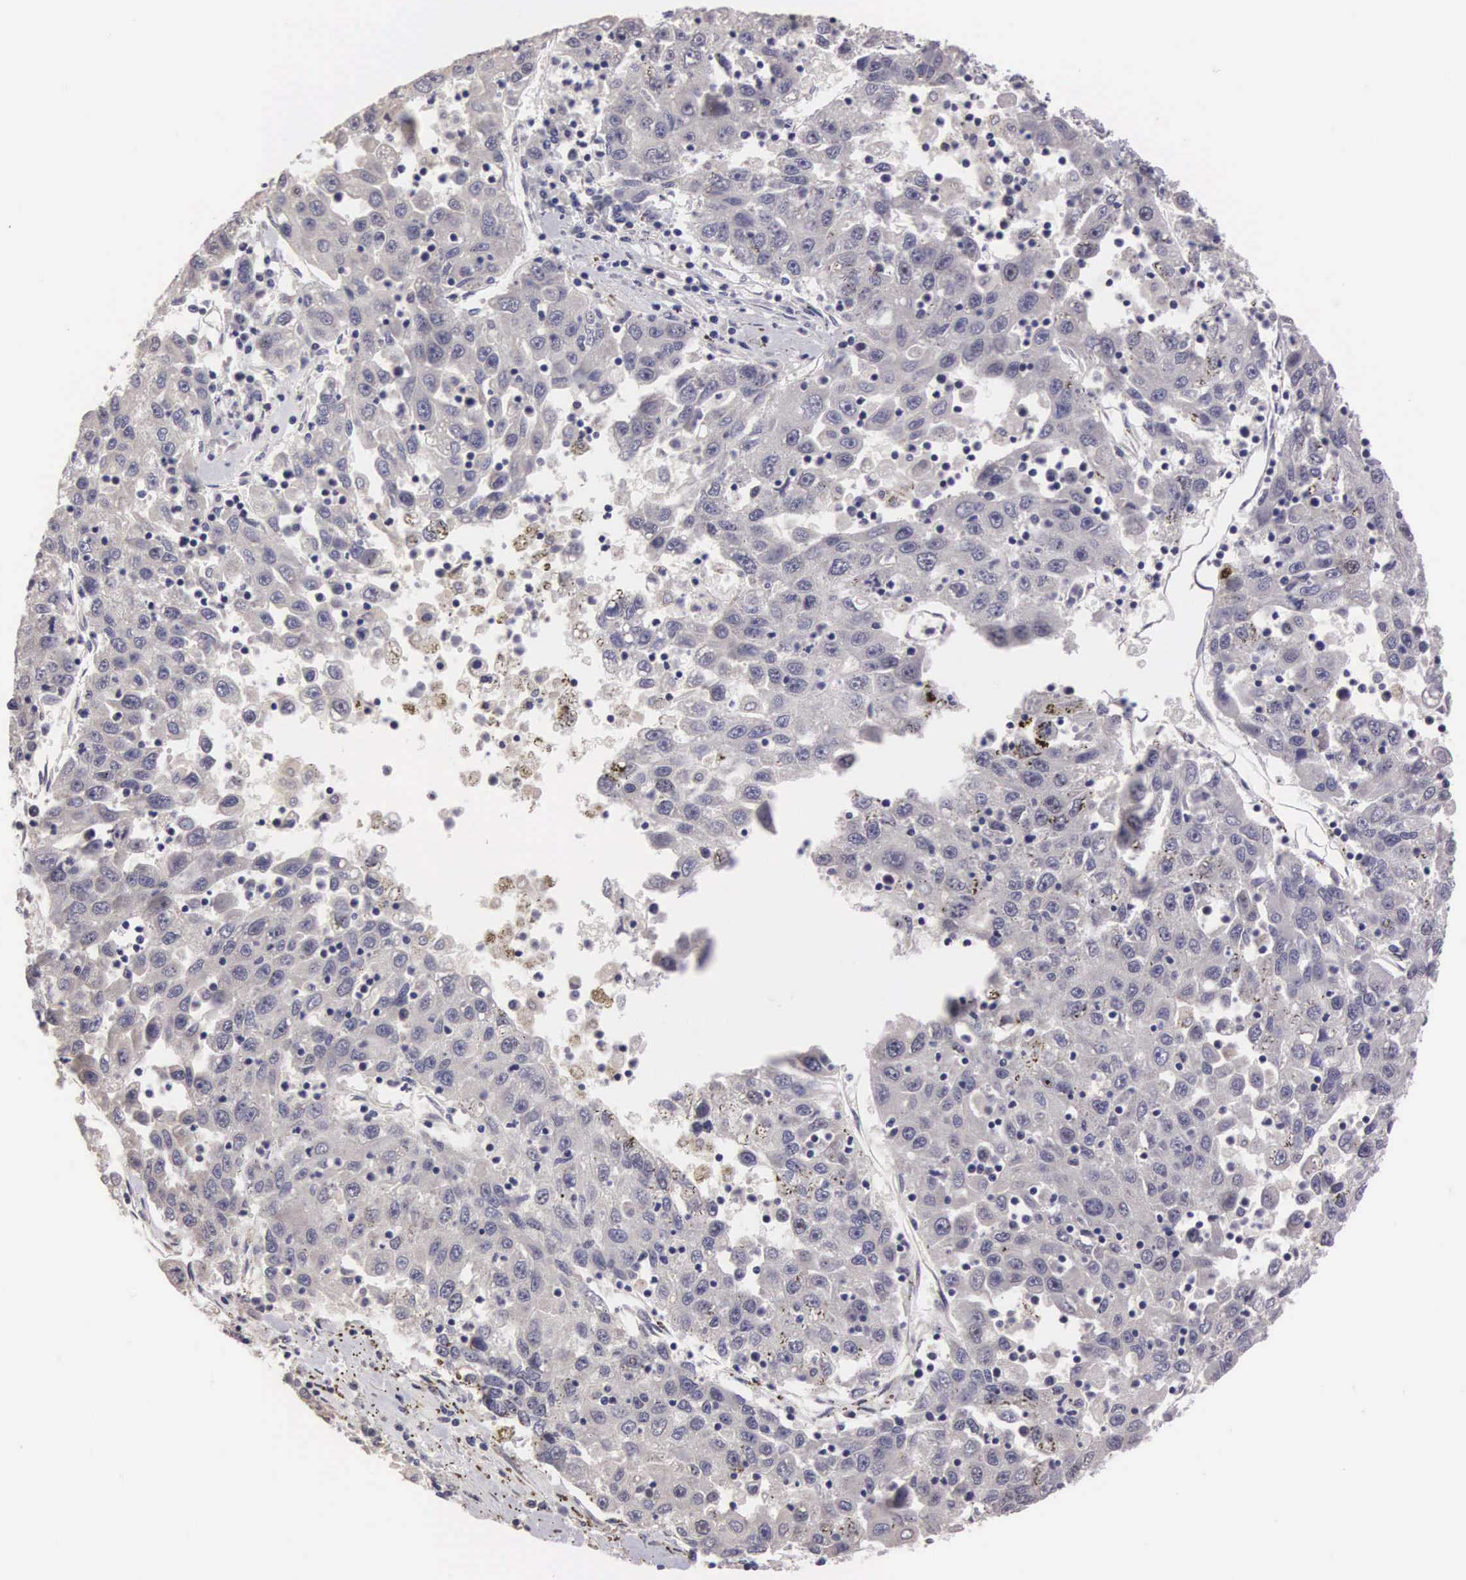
{"staining": {"intensity": "negative", "quantity": "none", "location": "none"}, "tissue": "liver cancer", "cell_type": "Tumor cells", "image_type": "cancer", "snomed": [{"axis": "morphology", "description": "Carcinoma, Hepatocellular, NOS"}, {"axis": "topography", "description": "Liver"}], "caption": "The photomicrograph displays no staining of tumor cells in liver hepatocellular carcinoma.", "gene": "CDC45", "patient": {"sex": "male", "age": 49}}